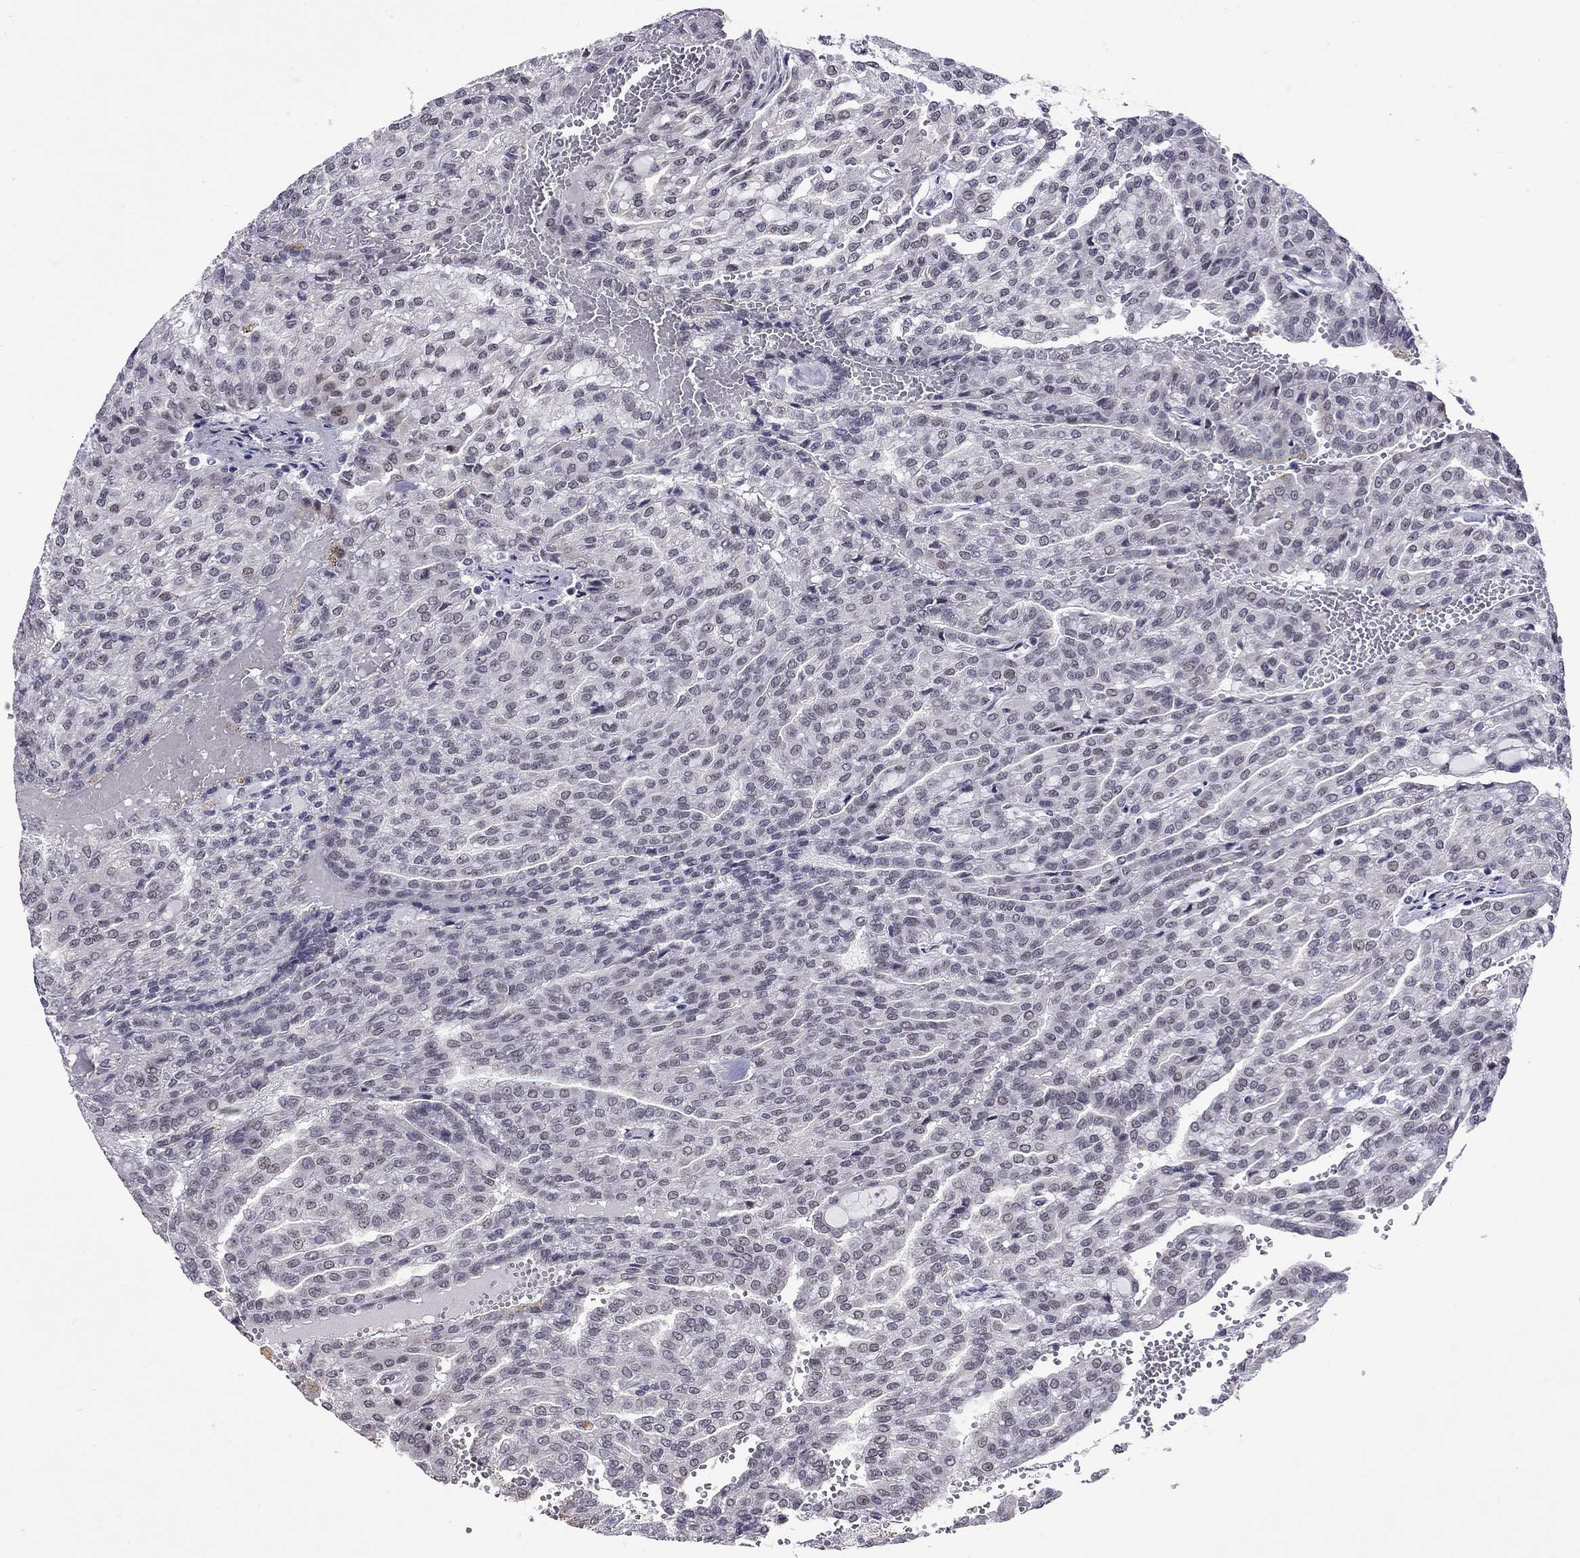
{"staining": {"intensity": "negative", "quantity": "none", "location": "none"}, "tissue": "renal cancer", "cell_type": "Tumor cells", "image_type": "cancer", "snomed": [{"axis": "morphology", "description": "Adenocarcinoma, NOS"}, {"axis": "topography", "description": "Kidney"}], "caption": "Tumor cells are negative for brown protein staining in renal cancer (adenocarcinoma). (DAB (3,3'-diaminobenzidine) immunohistochemistry visualized using brightfield microscopy, high magnification).", "gene": "HES5", "patient": {"sex": "male", "age": 63}}